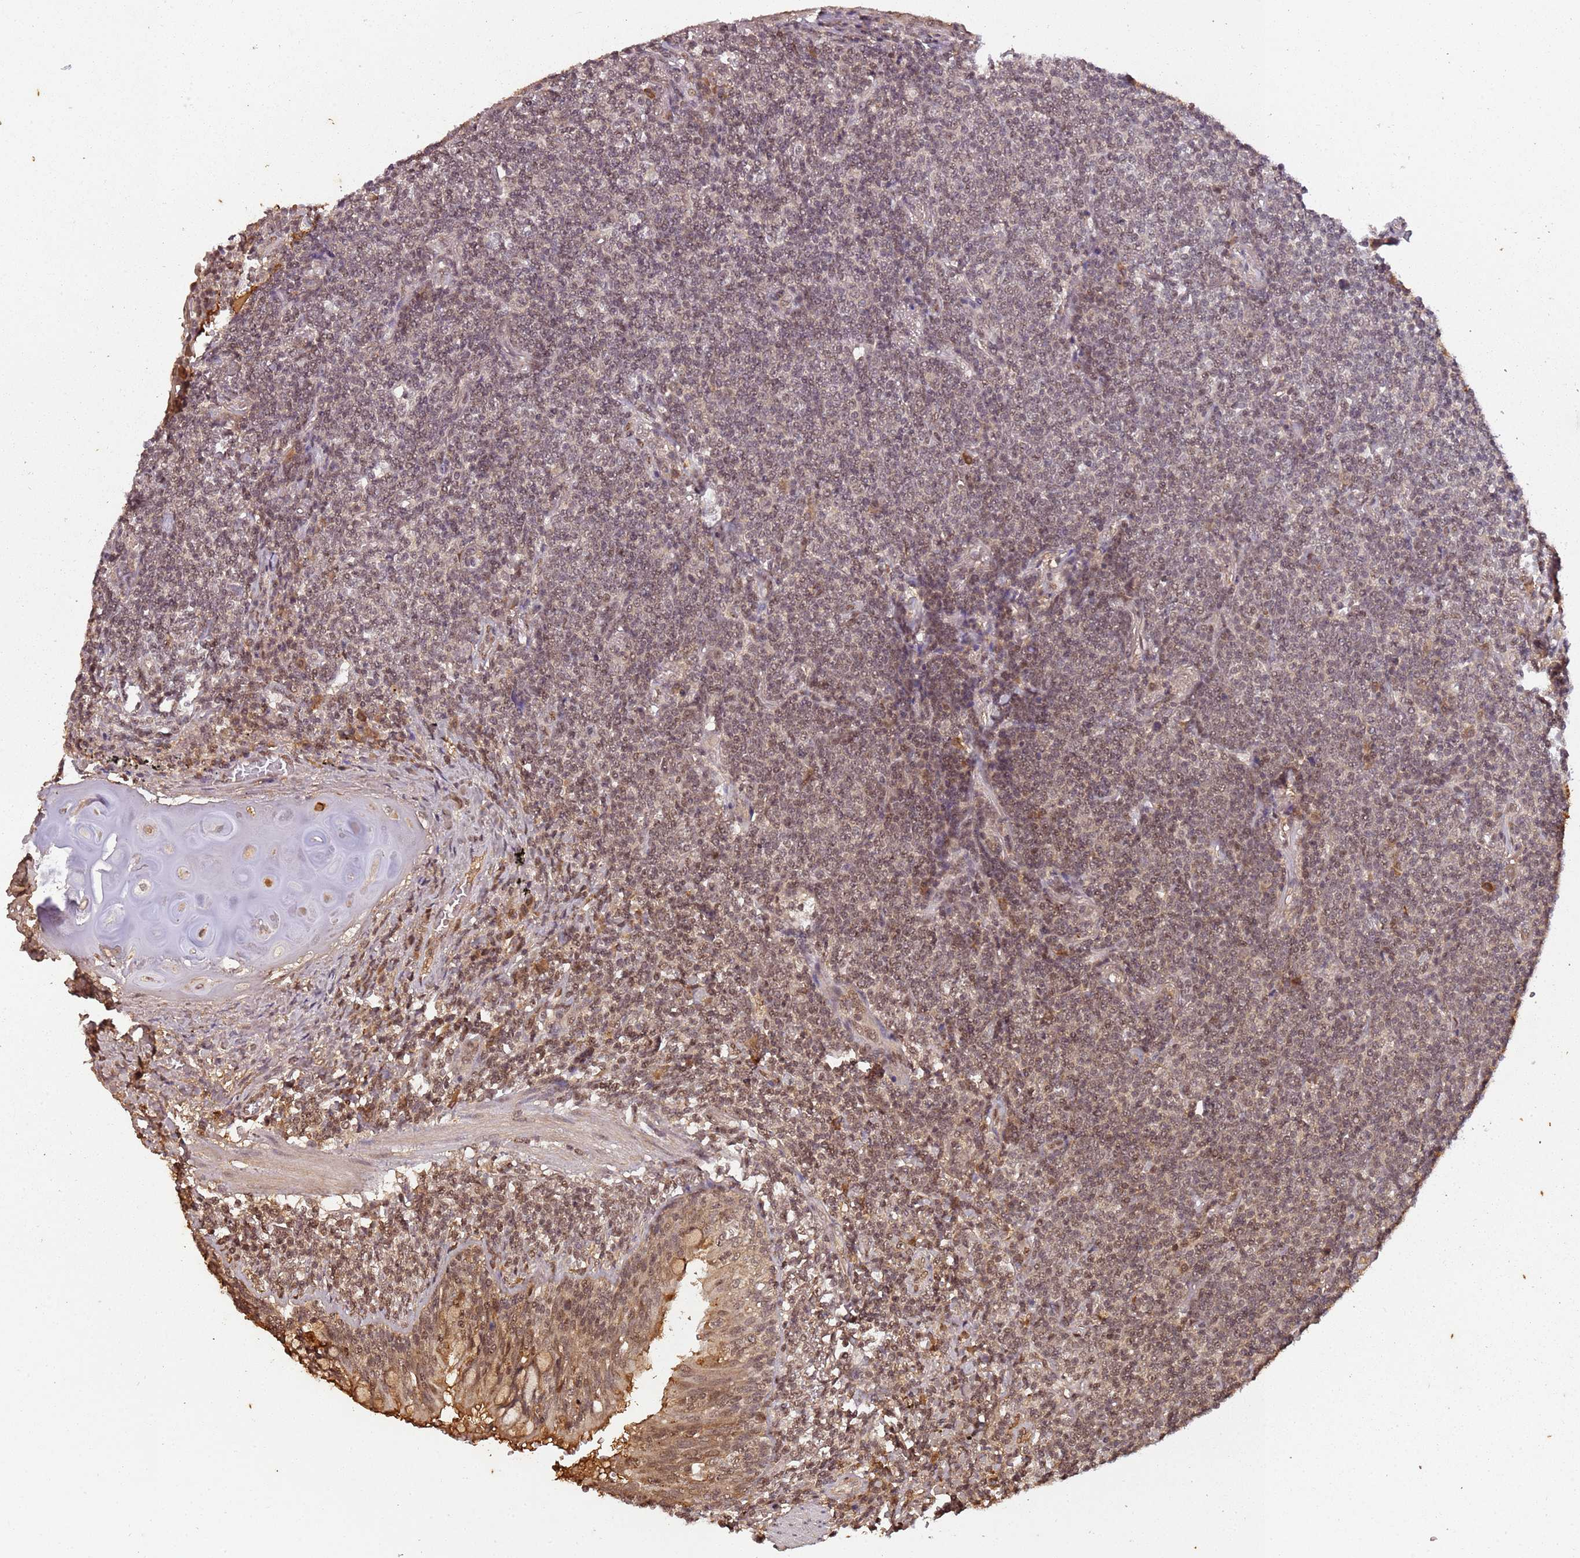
{"staining": {"intensity": "moderate", "quantity": "25%-75%", "location": "nuclear"}, "tissue": "lymphoma", "cell_type": "Tumor cells", "image_type": "cancer", "snomed": [{"axis": "morphology", "description": "Malignant lymphoma, non-Hodgkin's type, Low grade"}, {"axis": "topography", "description": "Lung"}], "caption": "Moderate nuclear protein expression is appreciated in approximately 25%-75% of tumor cells in lymphoma.", "gene": "COL1A2", "patient": {"sex": "female", "age": 71}}